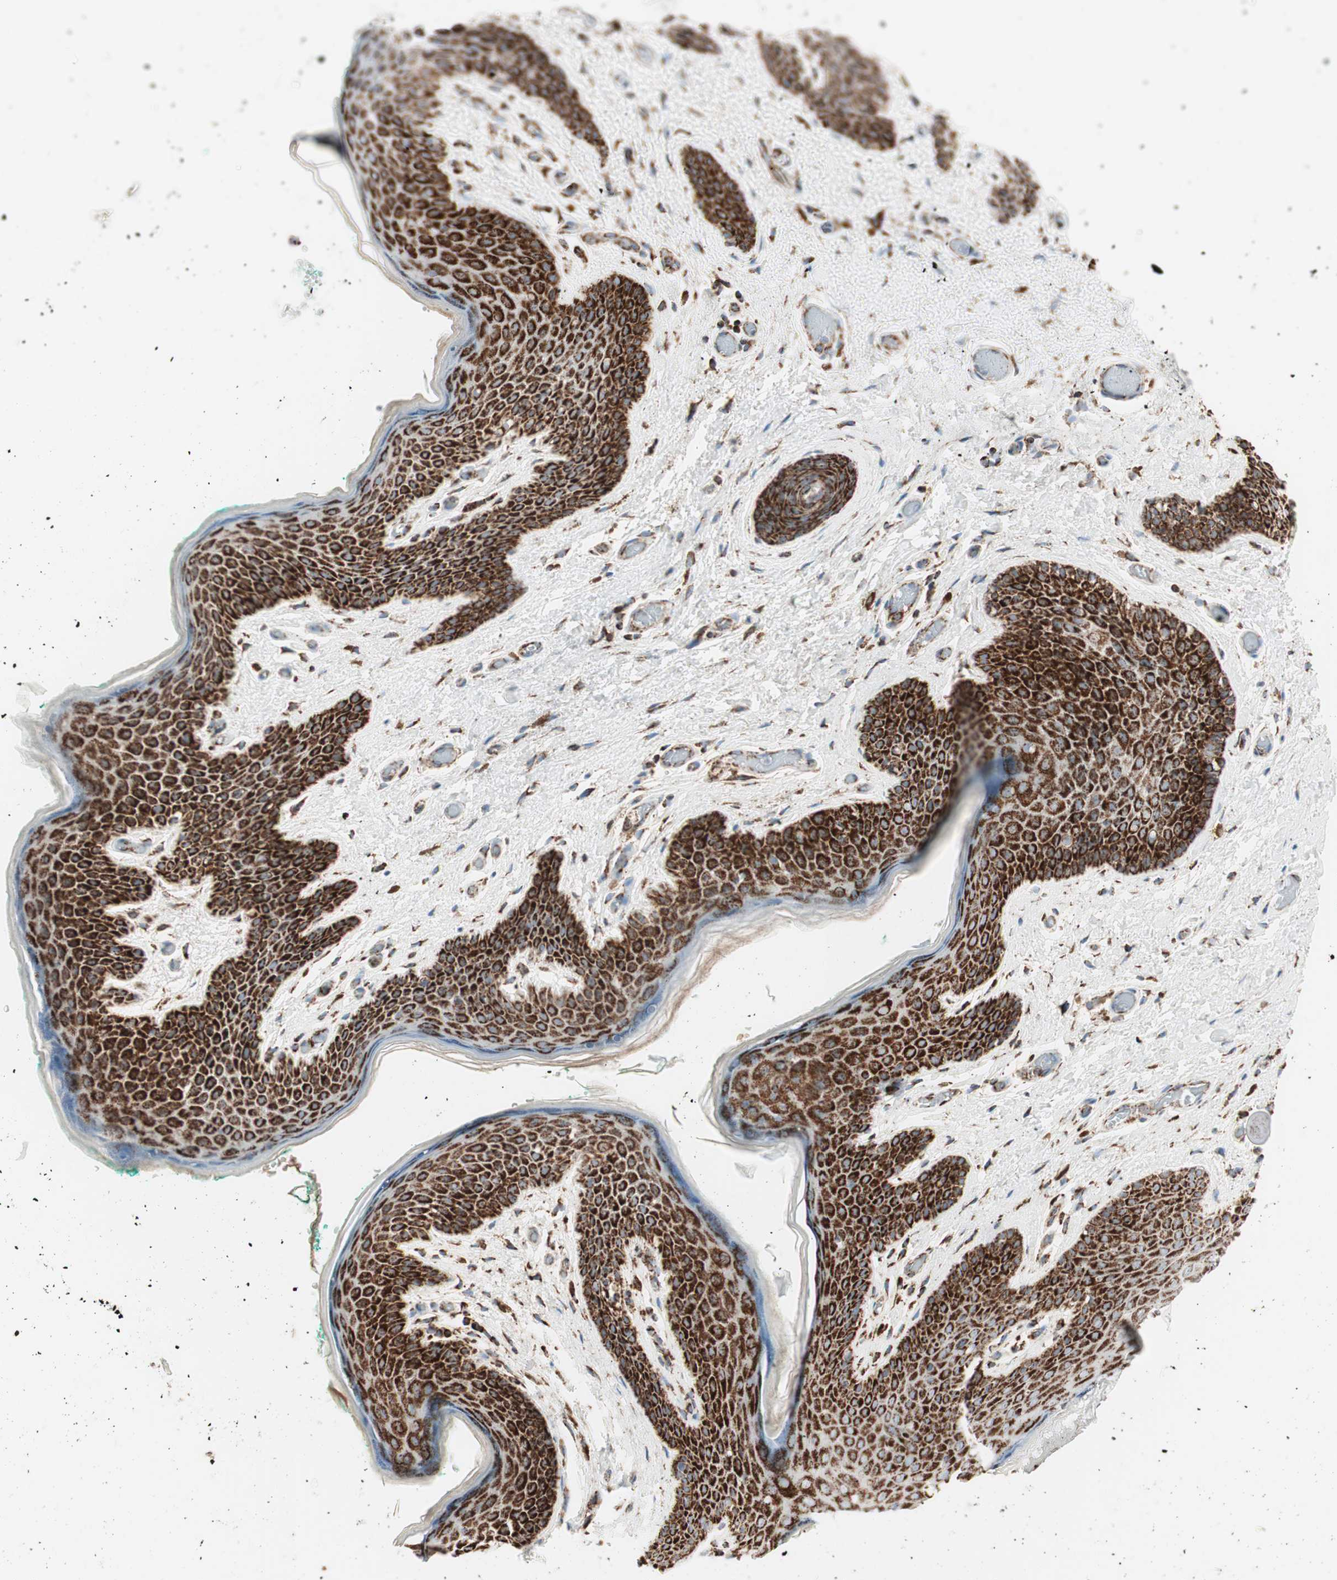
{"staining": {"intensity": "strong", "quantity": ">75%", "location": "cytoplasmic/membranous"}, "tissue": "skin", "cell_type": "Epidermal cells", "image_type": "normal", "snomed": [{"axis": "morphology", "description": "Normal tissue, NOS"}, {"axis": "topography", "description": "Anal"}], "caption": "Epidermal cells exhibit high levels of strong cytoplasmic/membranous positivity in about >75% of cells in unremarkable human skin.", "gene": "TOMM20", "patient": {"sex": "male", "age": 74}}